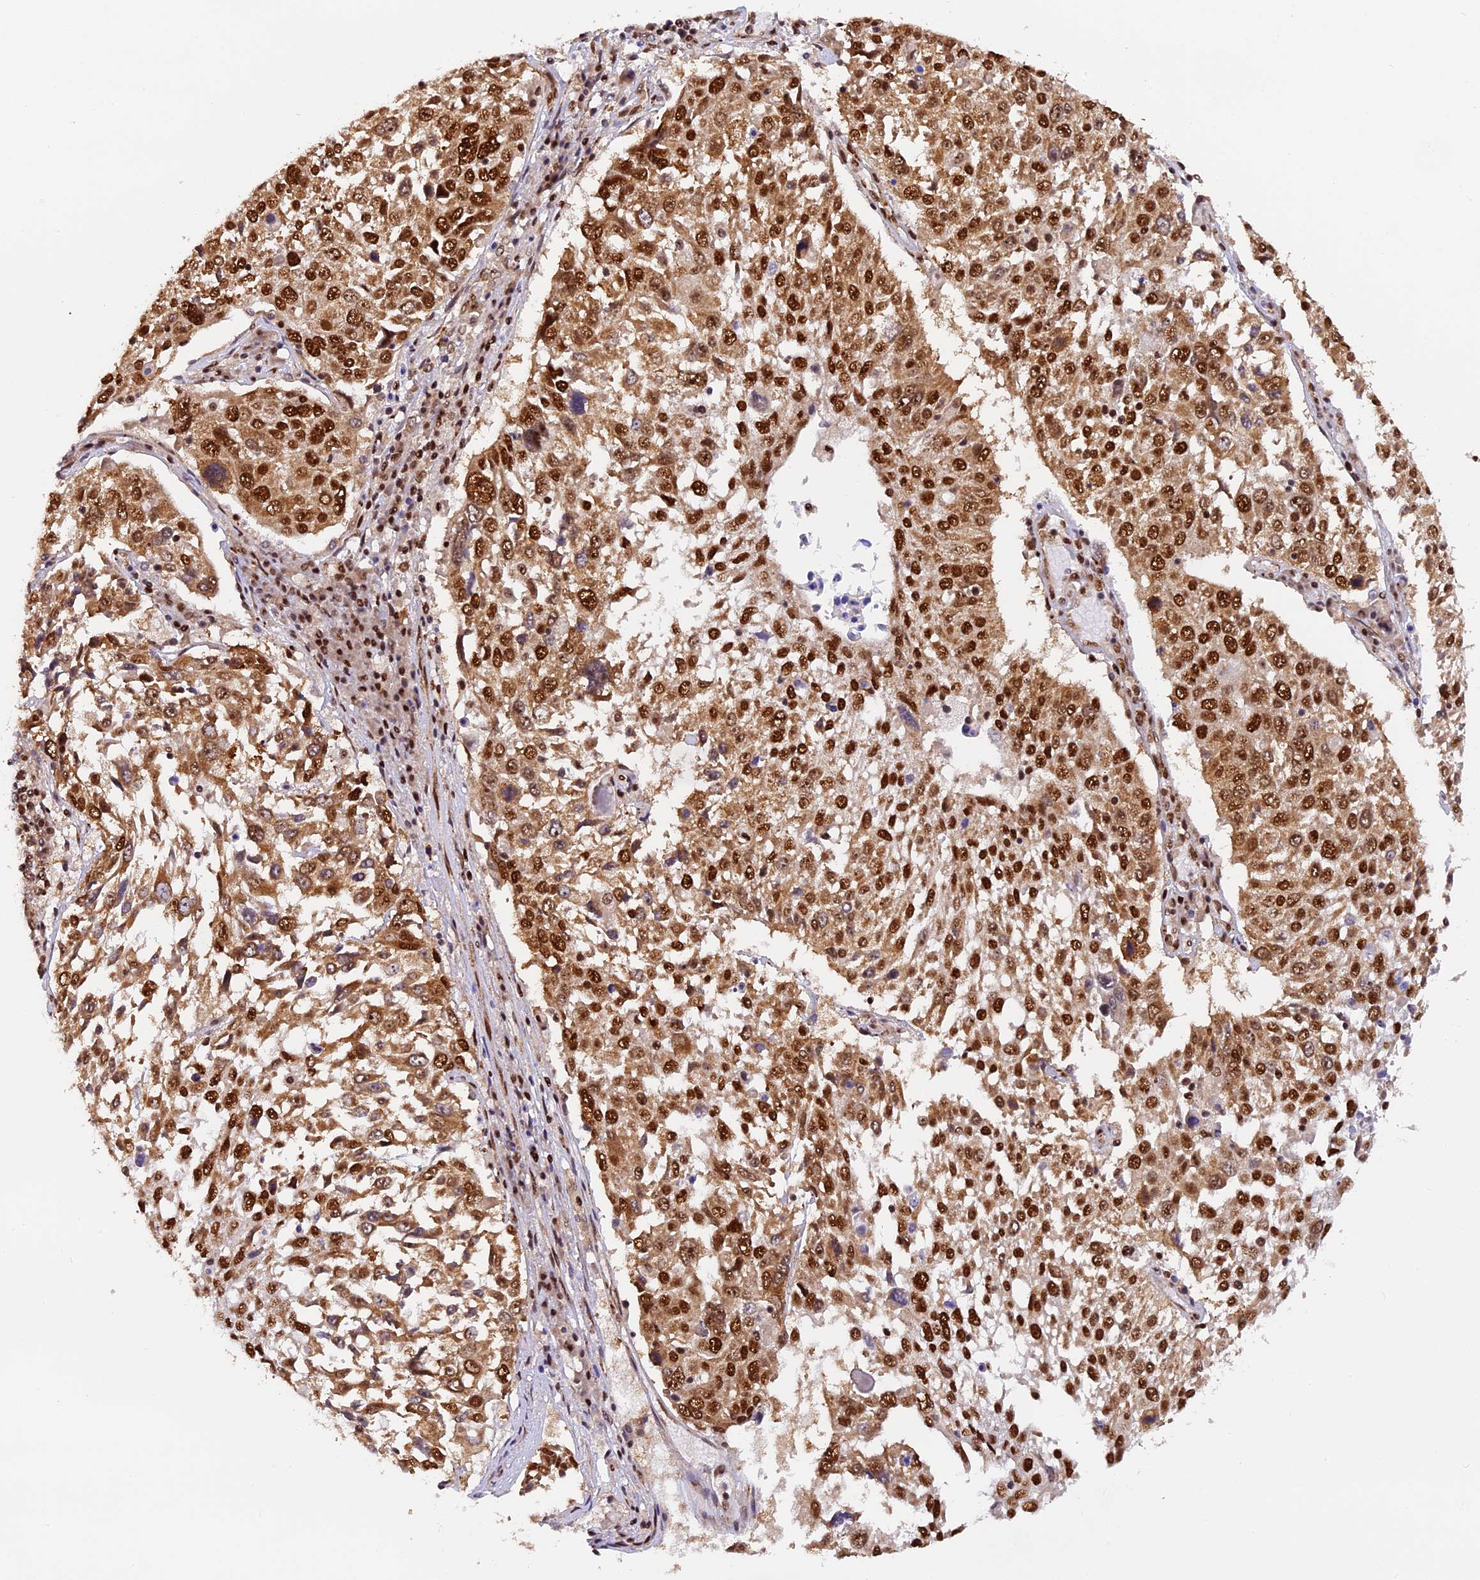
{"staining": {"intensity": "strong", "quantity": ">75%", "location": "cytoplasmic/membranous,nuclear"}, "tissue": "lung cancer", "cell_type": "Tumor cells", "image_type": "cancer", "snomed": [{"axis": "morphology", "description": "Squamous cell carcinoma, NOS"}, {"axis": "topography", "description": "Lung"}], "caption": "Immunohistochemical staining of lung cancer reveals high levels of strong cytoplasmic/membranous and nuclear protein staining in about >75% of tumor cells. (DAB IHC with brightfield microscopy, high magnification).", "gene": "RAMAC", "patient": {"sex": "male", "age": 65}}